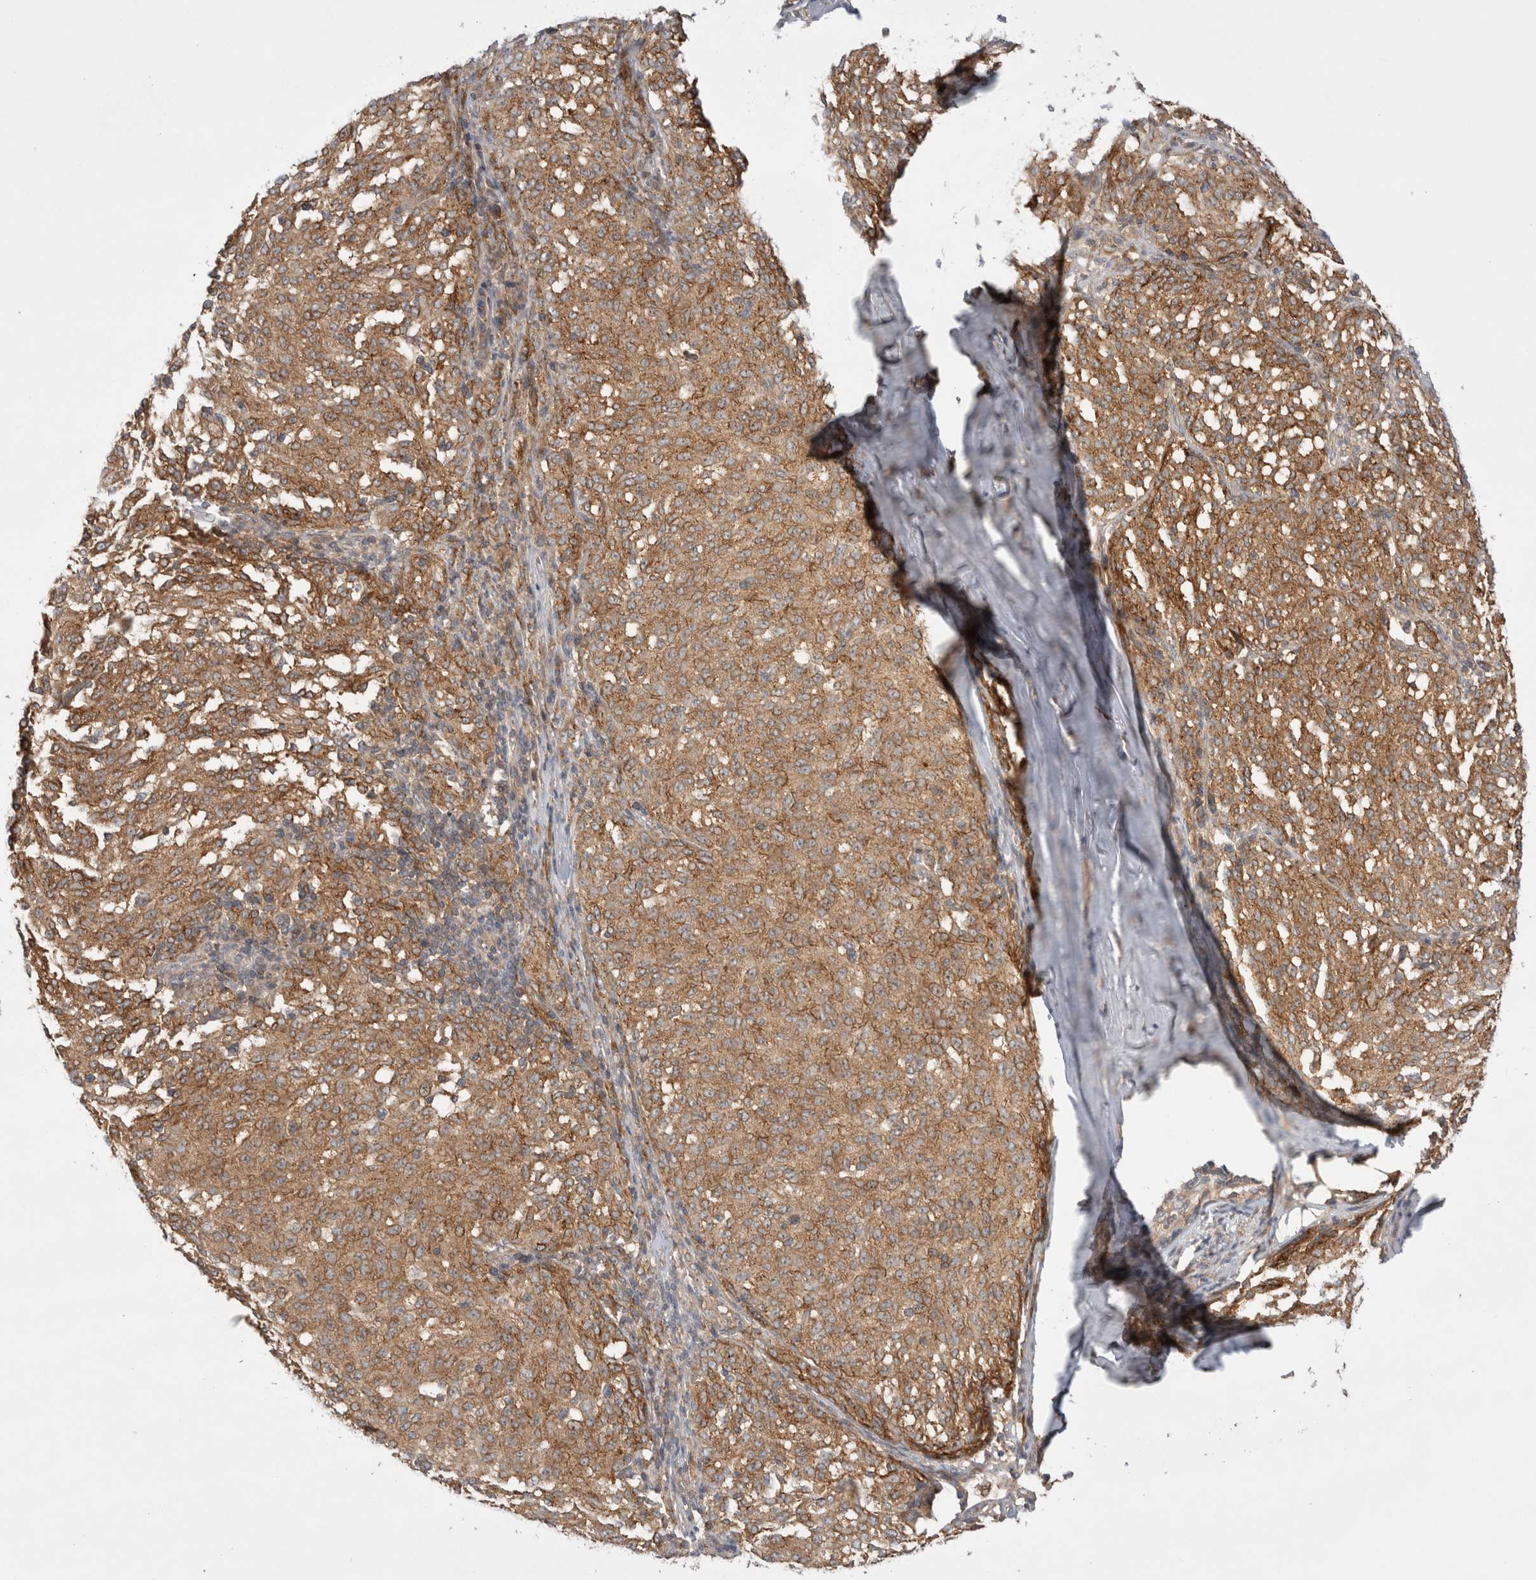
{"staining": {"intensity": "moderate", "quantity": ">75%", "location": "cytoplasmic/membranous"}, "tissue": "melanoma", "cell_type": "Tumor cells", "image_type": "cancer", "snomed": [{"axis": "morphology", "description": "Malignant melanoma, NOS"}, {"axis": "topography", "description": "Skin"}], "caption": "DAB (3,3'-diaminobenzidine) immunohistochemical staining of human melanoma reveals moderate cytoplasmic/membranous protein positivity in approximately >75% of tumor cells. Nuclei are stained in blue.", "gene": "VPS28", "patient": {"sex": "female", "age": 72}}